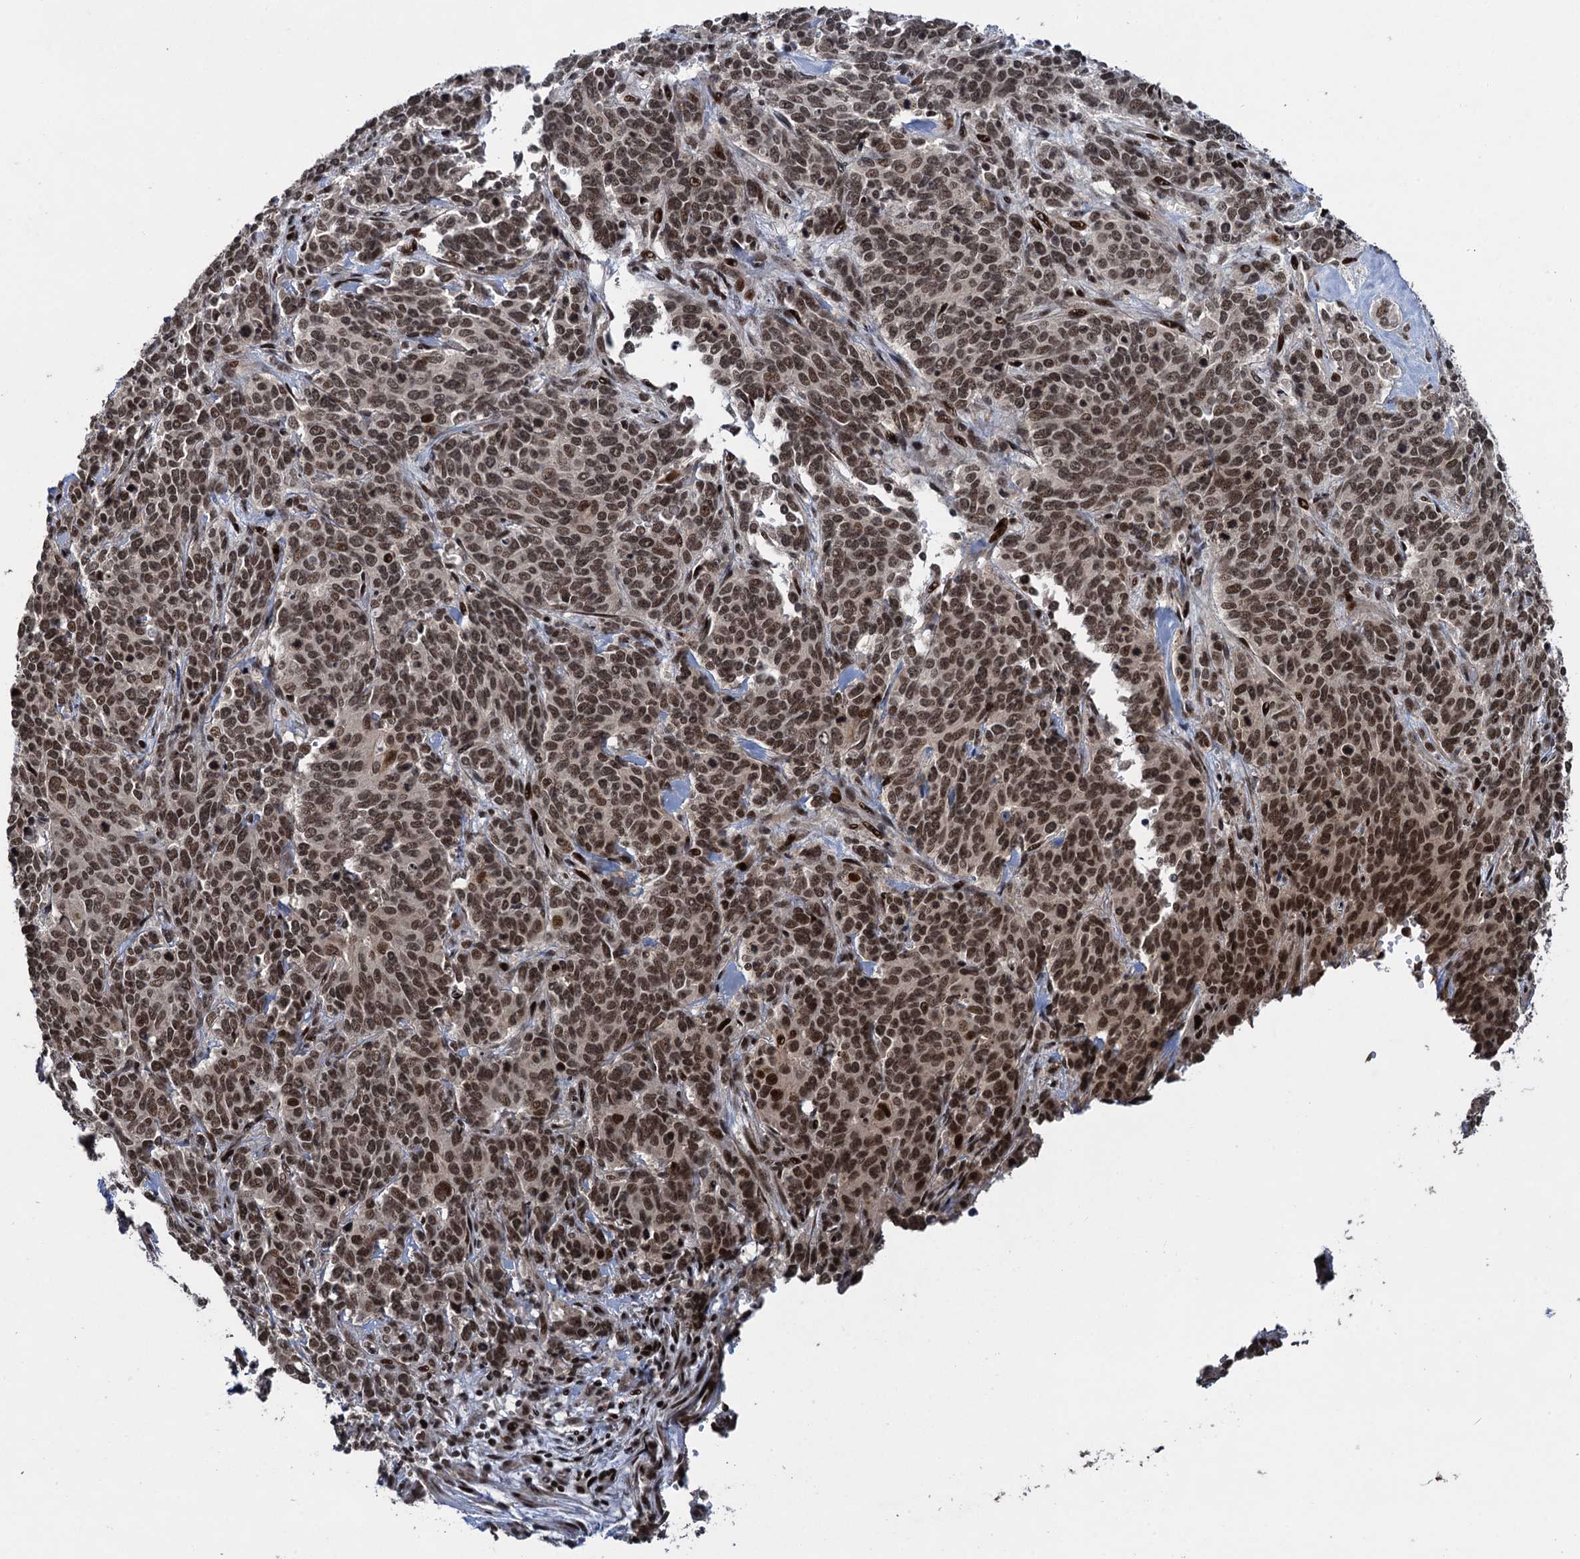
{"staining": {"intensity": "moderate", "quantity": ">75%", "location": "nuclear"}, "tissue": "cervical cancer", "cell_type": "Tumor cells", "image_type": "cancer", "snomed": [{"axis": "morphology", "description": "Squamous cell carcinoma, NOS"}, {"axis": "topography", "description": "Cervix"}], "caption": "IHC photomicrograph of cervical cancer (squamous cell carcinoma) stained for a protein (brown), which shows medium levels of moderate nuclear staining in approximately >75% of tumor cells.", "gene": "ZNF169", "patient": {"sex": "female", "age": 60}}